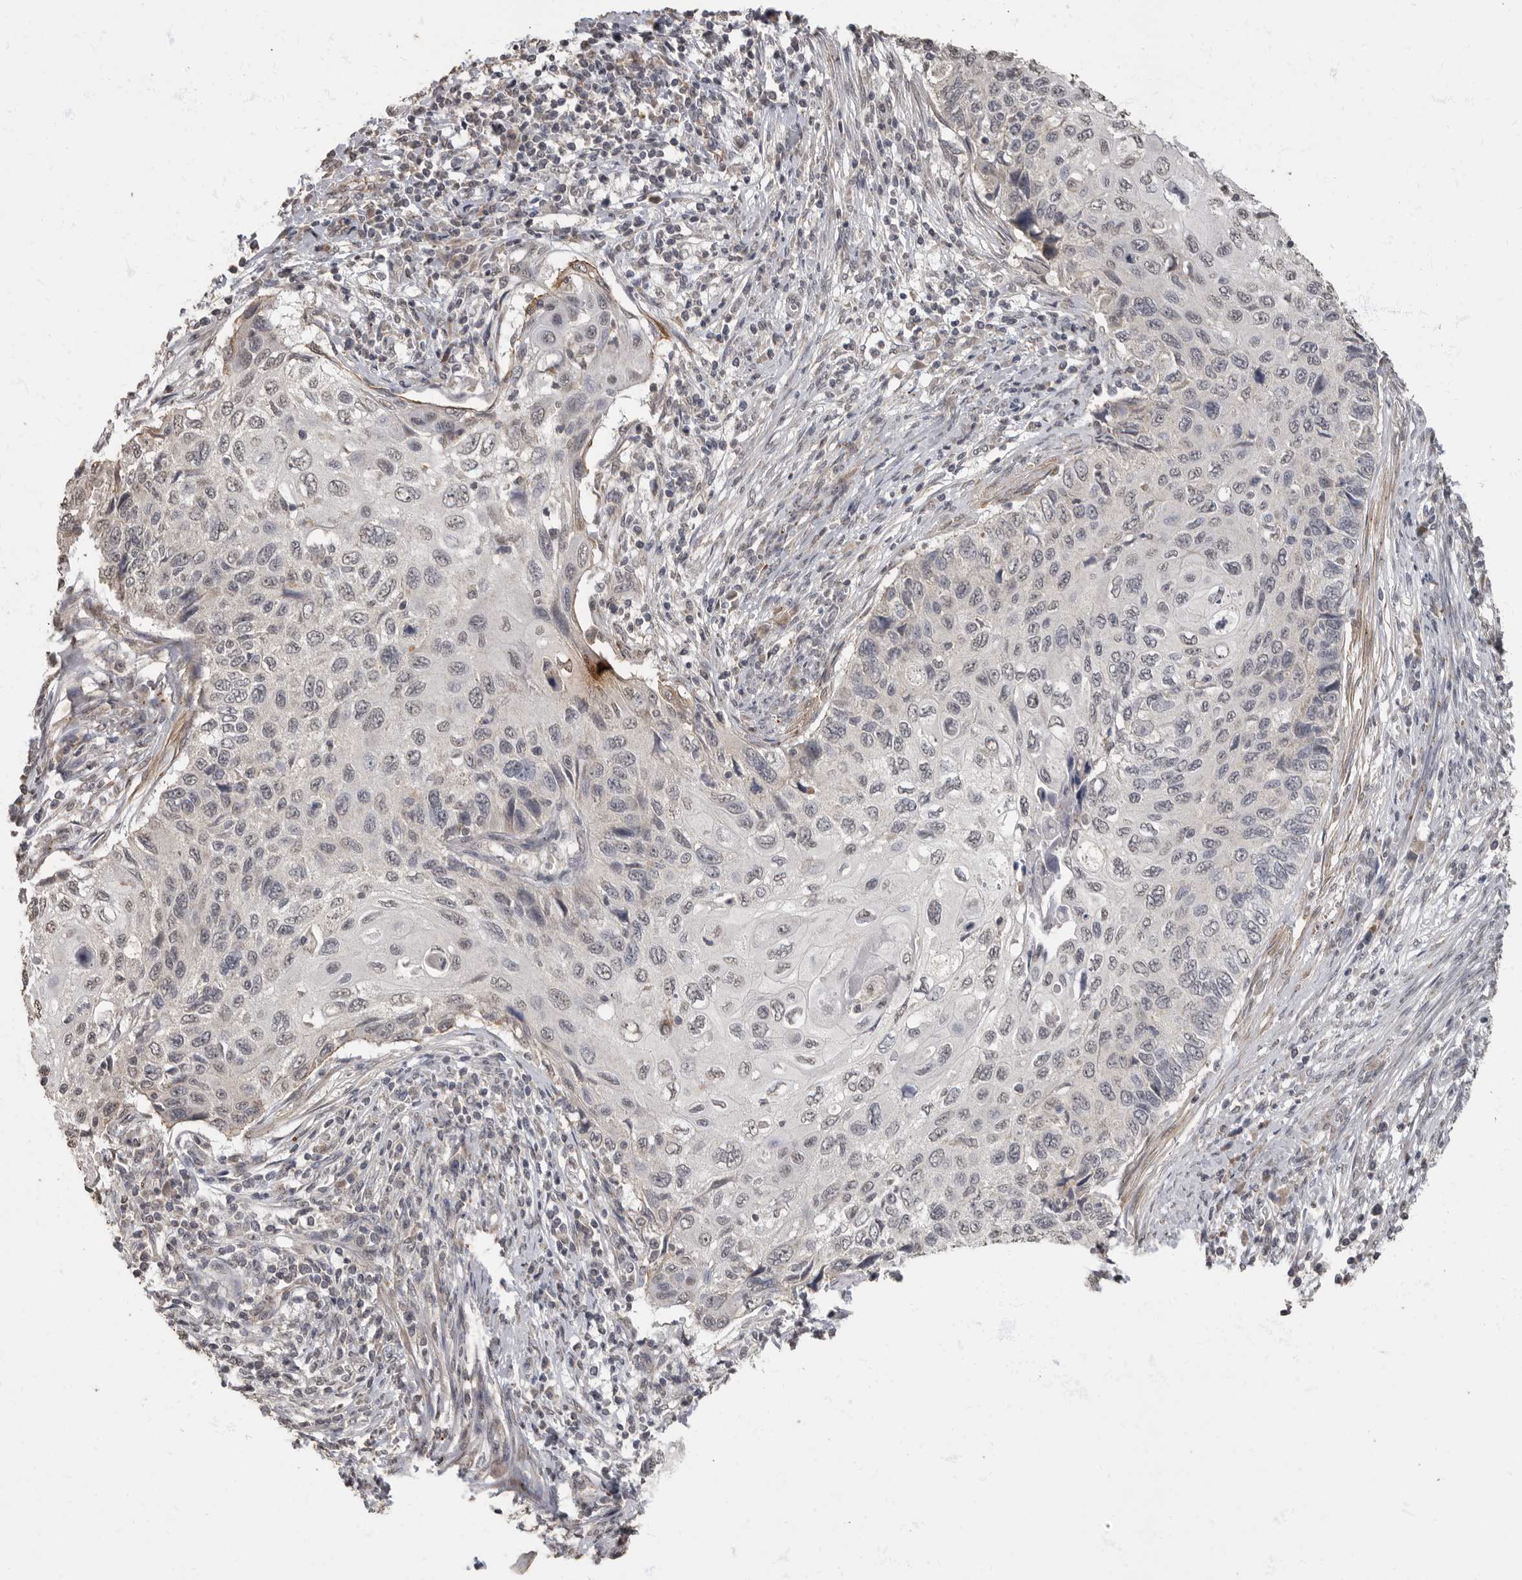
{"staining": {"intensity": "negative", "quantity": "none", "location": "none"}, "tissue": "cervical cancer", "cell_type": "Tumor cells", "image_type": "cancer", "snomed": [{"axis": "morphology", "description": "Squamous cell carcinoma, NOS"}, {"axis": "topography", "description": "Cervix"}], "caption": "Cervical cancer was stained to show a protein in brown. There is no significant expression in tumor cells.", "gene": "MAFG", "patient": {"sex": "female", "age": 70}}